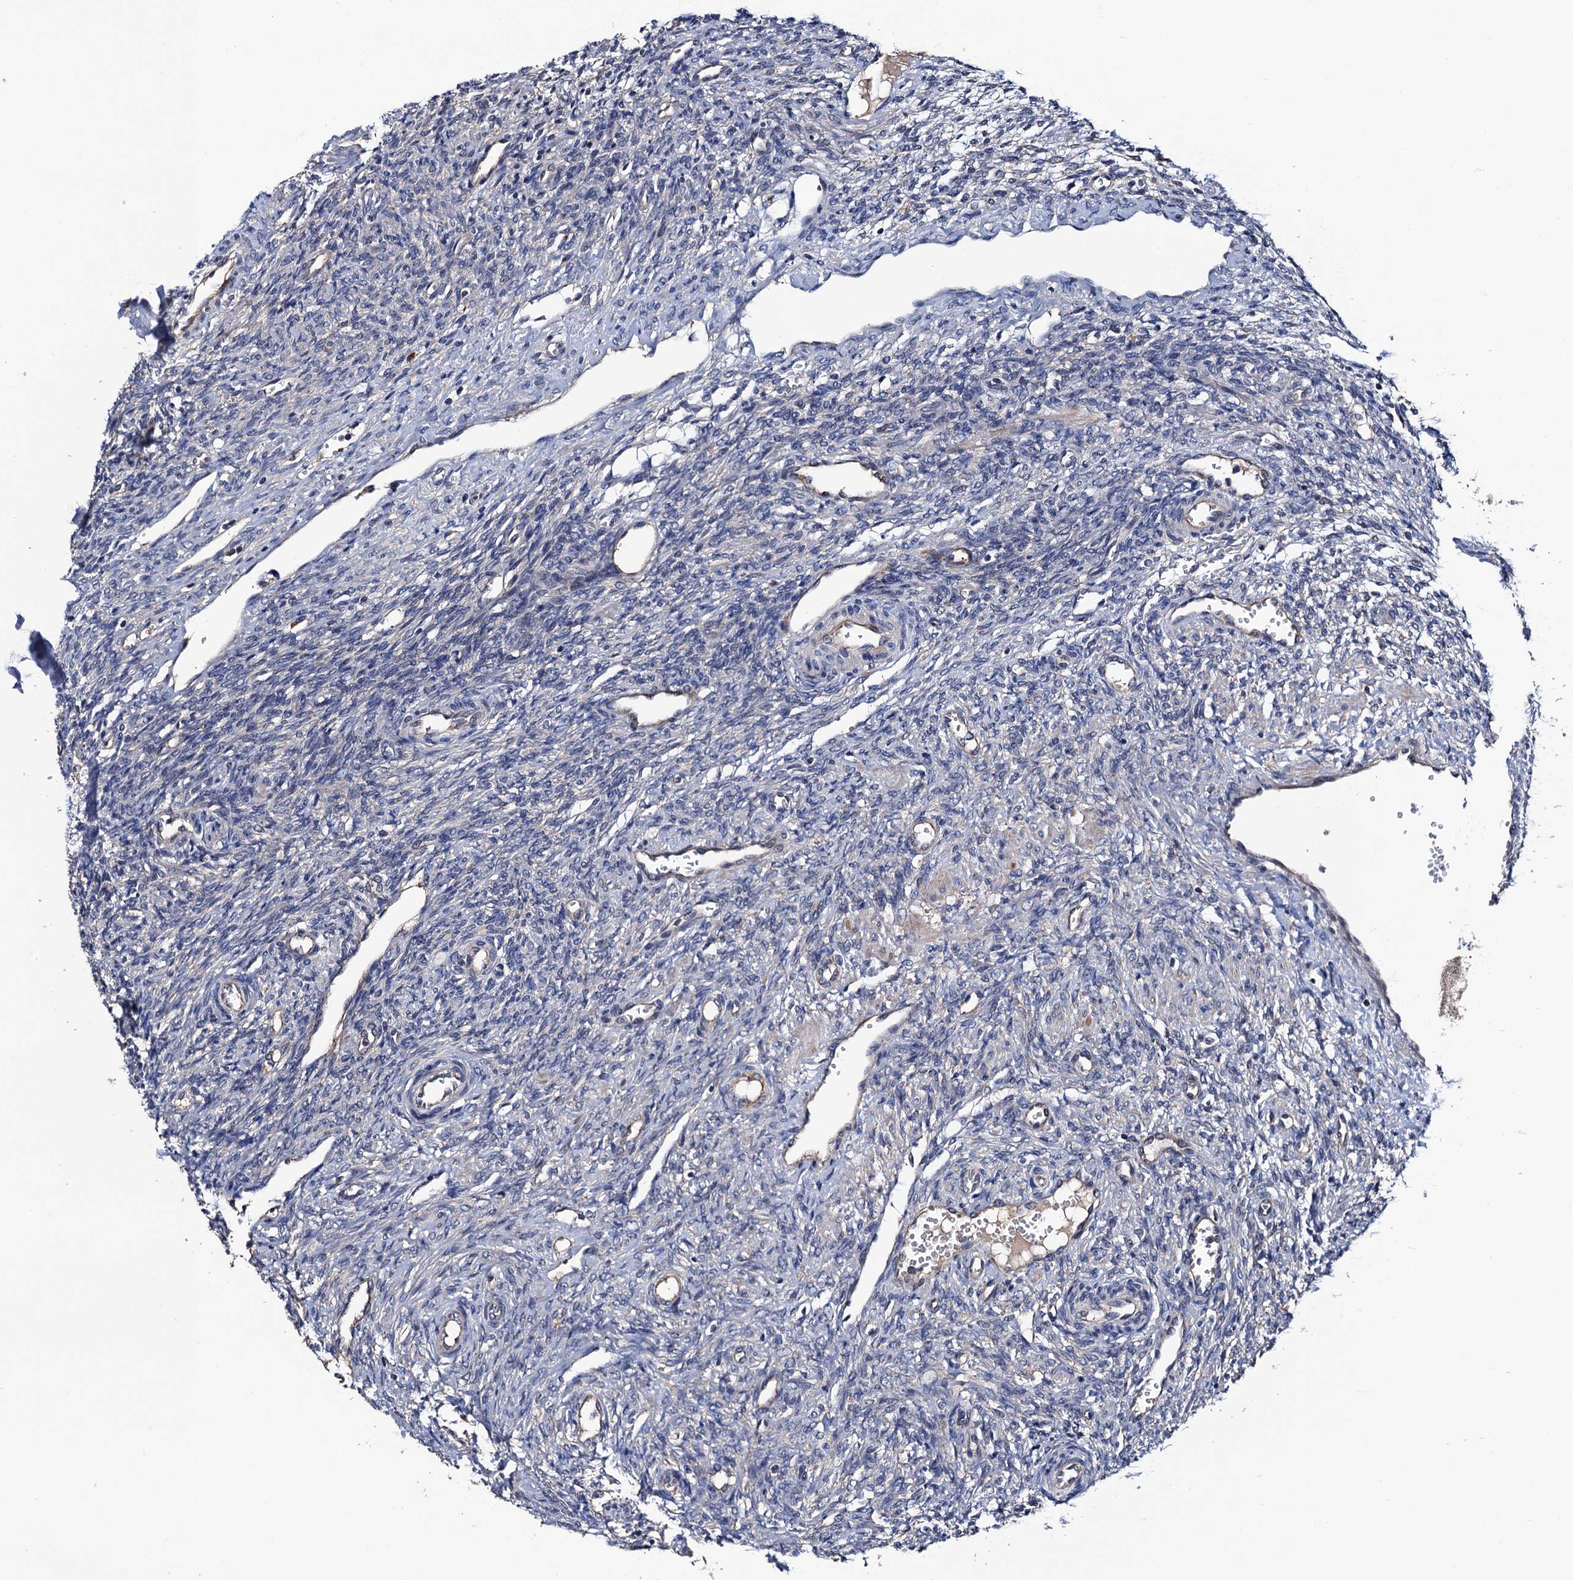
{"staining": {"intensity": "negative", "quantity": "none", "location": "none"}, "tissue": "ovary", "cell_type": "Ovarian stroma cells", "image_type": "normal", "snomed": [{"axis": "morphology", "description": "Normal tissue, NOS"}, {"axis": "topography", "description": "Ovary"}], "caption": "Human ovary stained for a protein using immunohistochemistry exhibits no expression in ovarian stroma cells.", "gene": "TRMT112", "patient": {"sex": "female", "age": 41}}